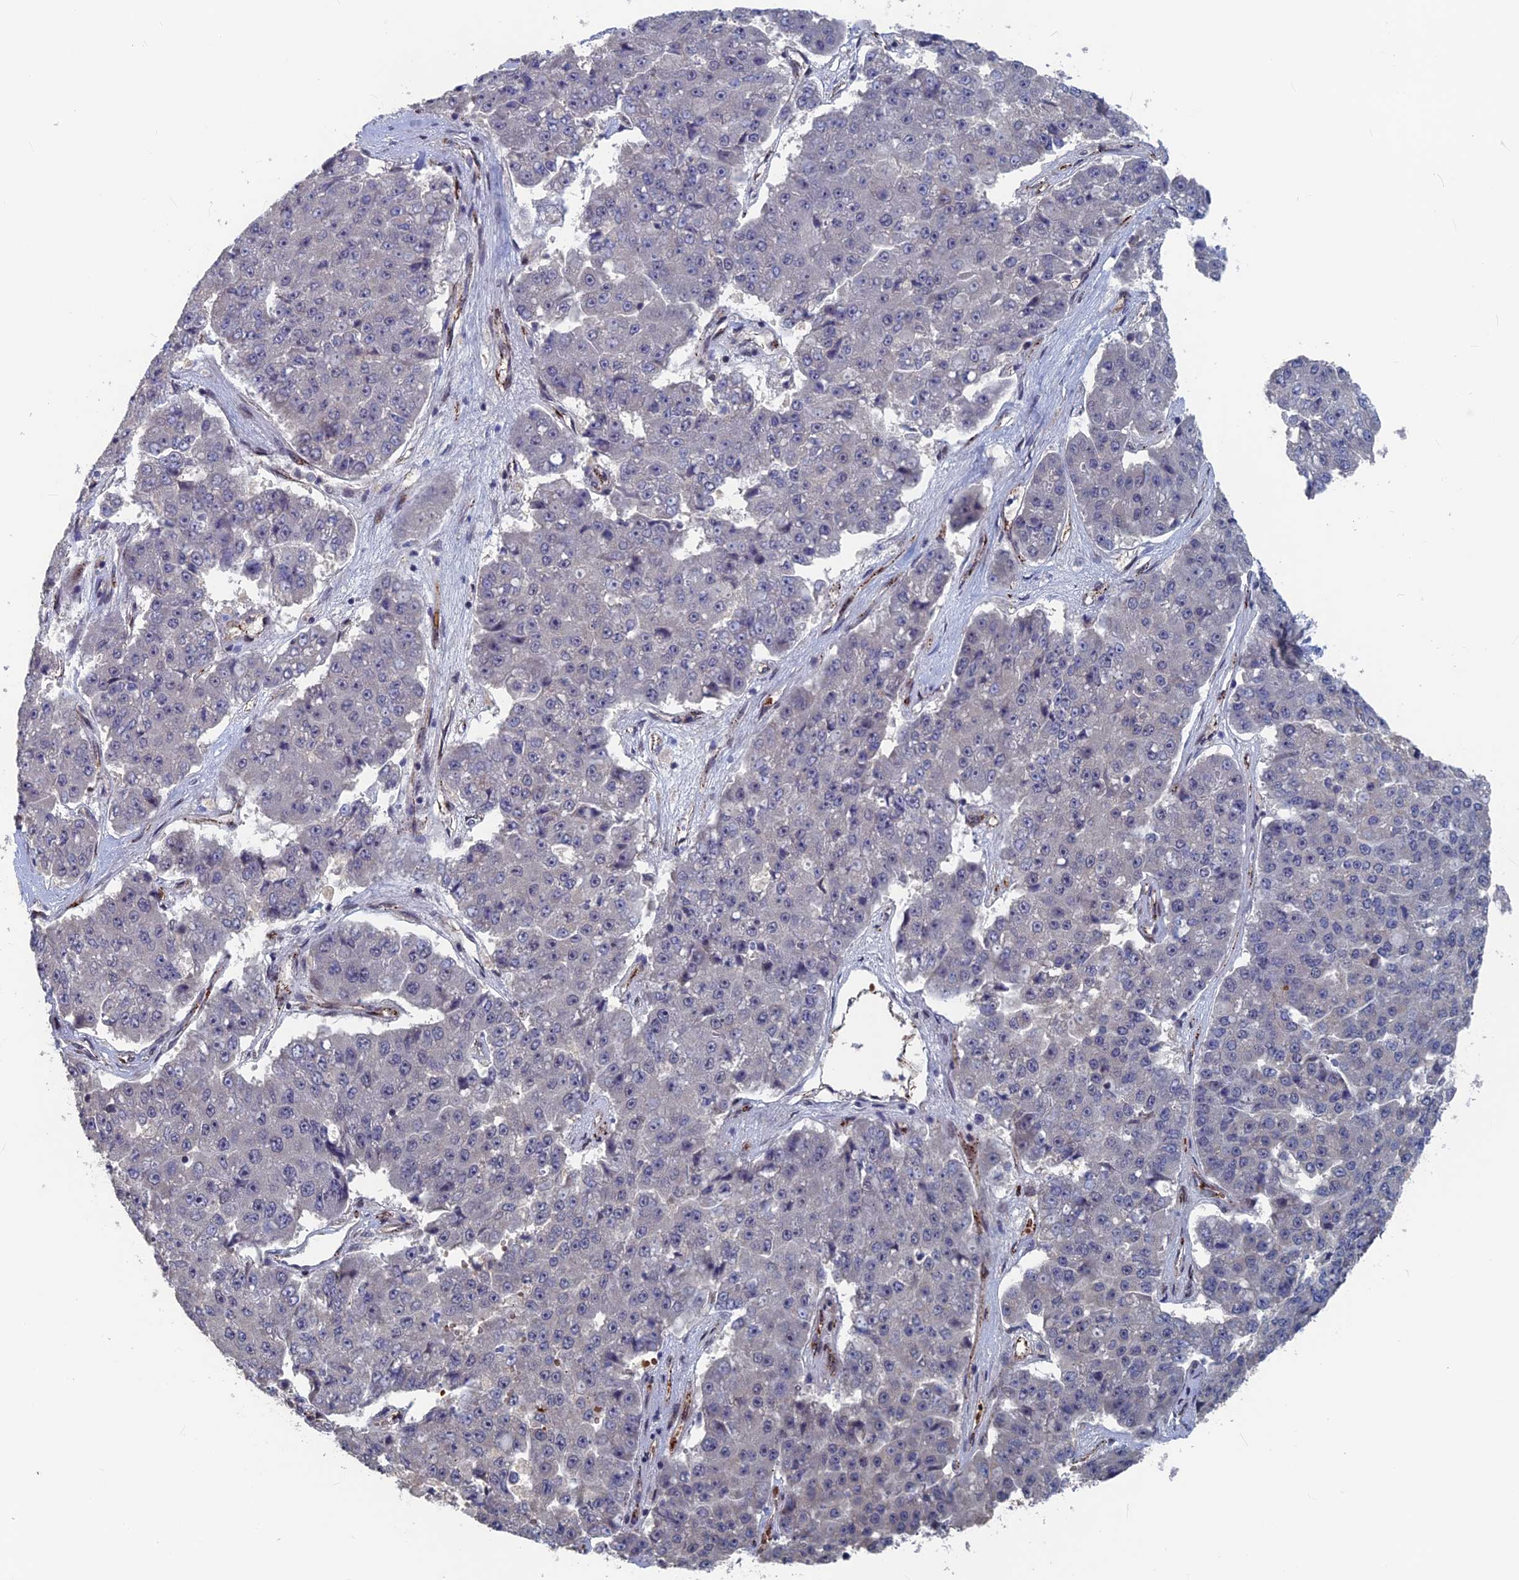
{"staining": {"intensity": "negative", "quantity": "none", "location": "none"}, "tissue": "pancreatic cancer", "cell_type": "Tumor cells", "image_type": "cancer", "snomed": [{"axis": "morphology", "description": "Adenocarcinoma, NOS"}, {"axis": "topography", "description": "Pancreas"}], "caption": "High magnification brightfield microscopy of pancreatic cancer stained with DAB (brown) and counterstained with hematoxylin (blue): tumor cells show no significant expression.", "gene": "SH3D21", "patient": {"sex": "male", "age": 50}}